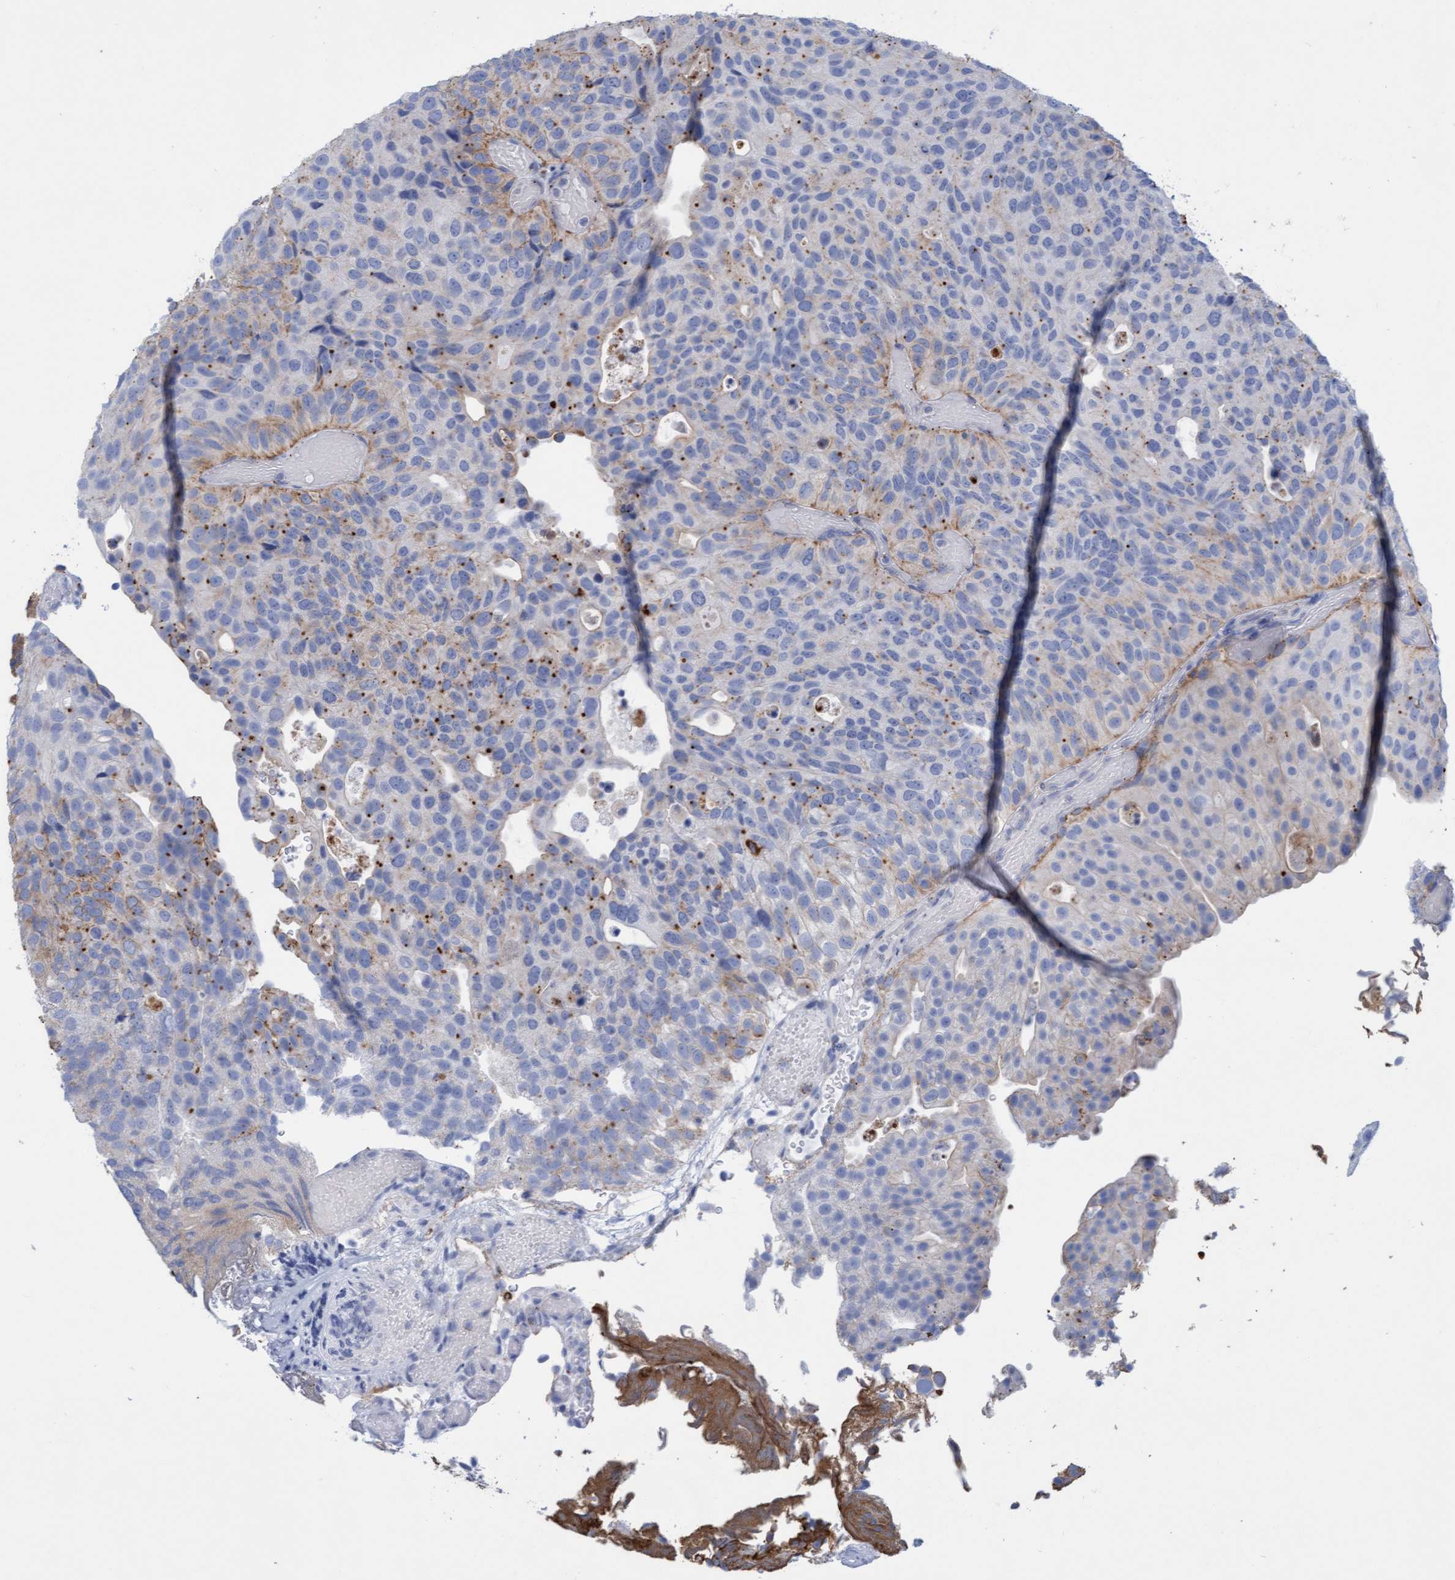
{"staining": {"intensity": "moderate", "quantity": "<25%", "location": "cytoplasmic/membranous"}, "tissue": "urothelial cancer", "cell_type": "Tumor cells", "image_type": "cancer", "snomed": [{"axis": "morphology", "description": "Urothelial carcinoma, Low grade"}, {"axis": "topography", "description": "Urinary bladder"}], "caption": "About <25% of tumor cells in urothelial cancer demonstrate moderate cytoplasmic/membranous protein positivity as visualized by brown immunohistochemical staining.", "gene": "SGSH", "patient": {"sex": "male", "age": 78}}